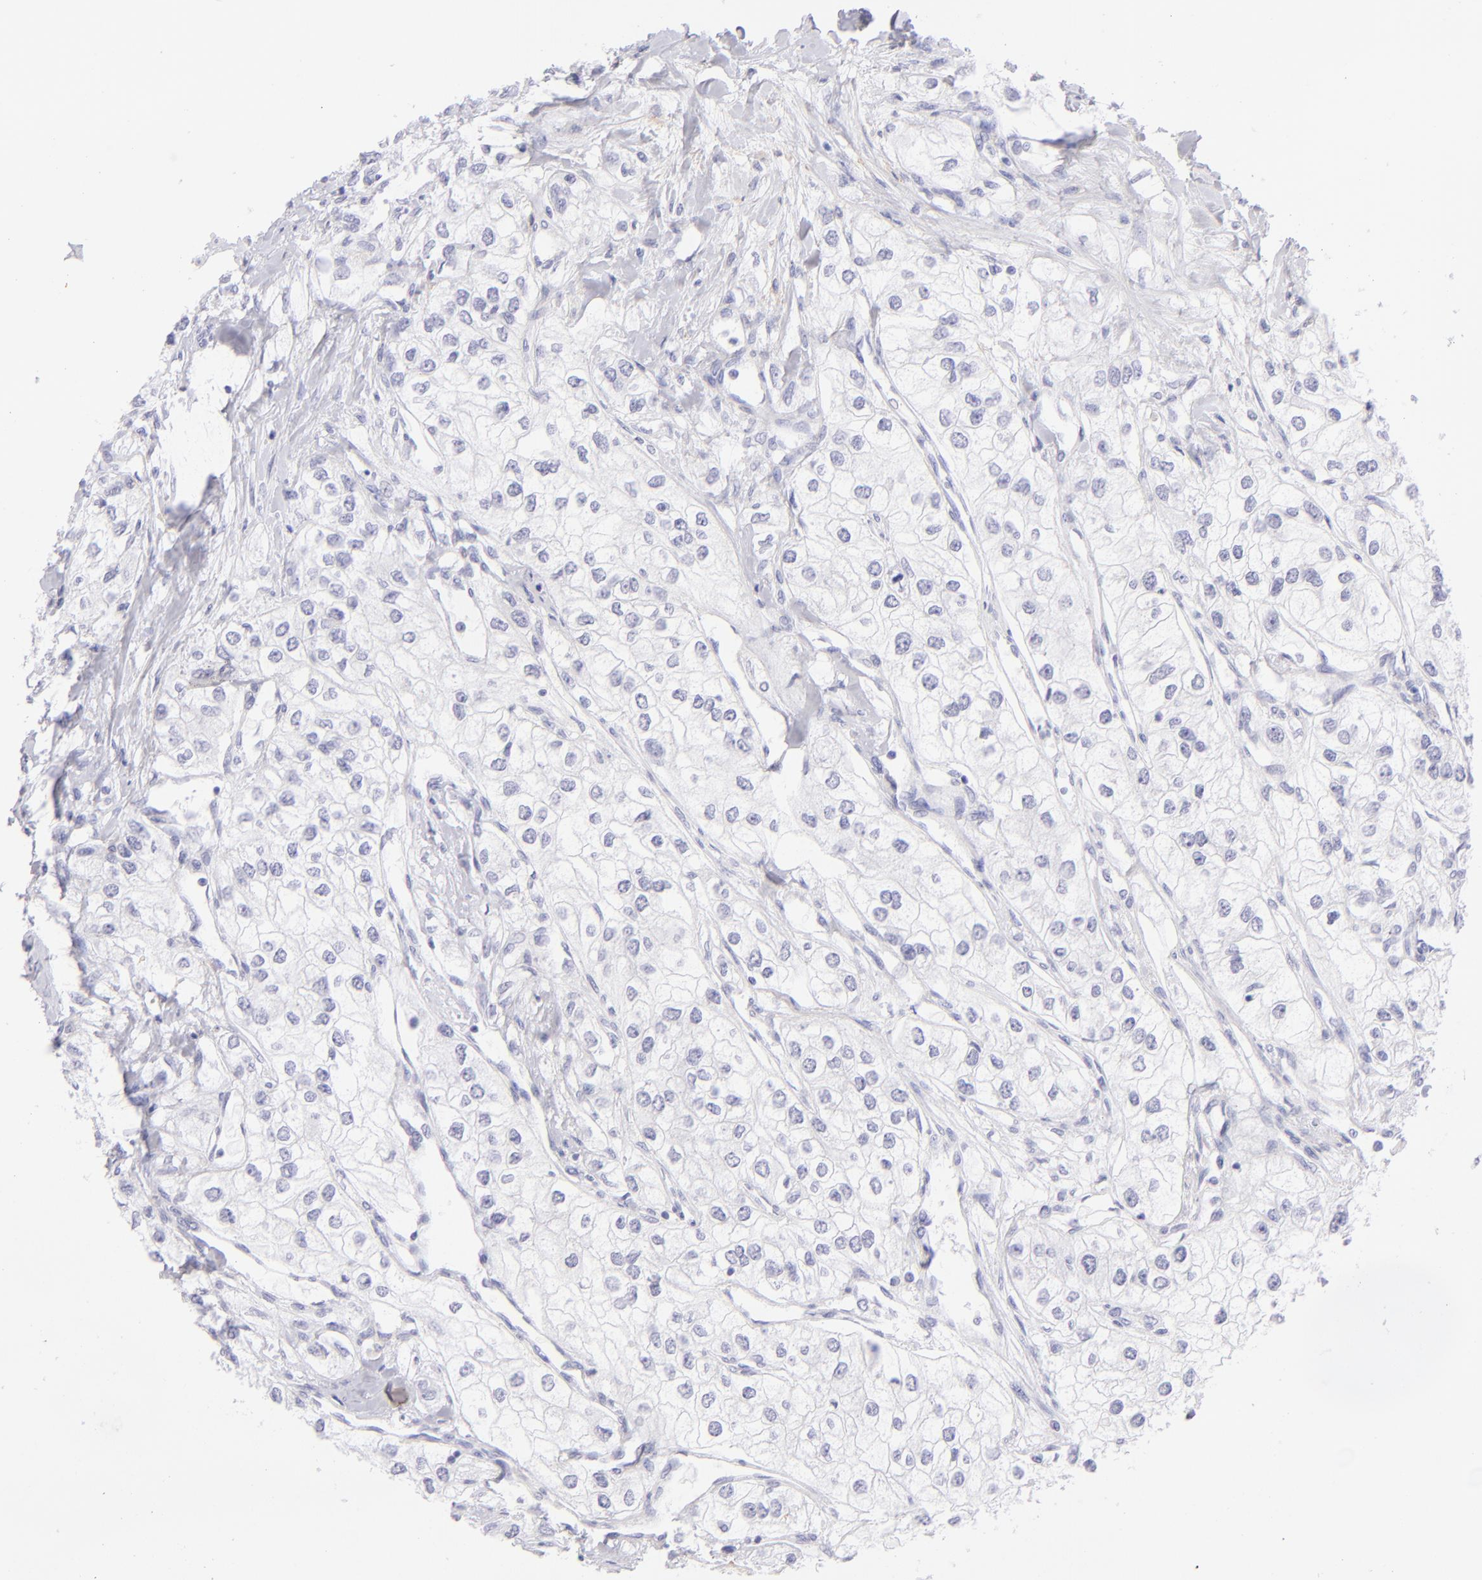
{"staining": {"intensity": "negative", "quantity": "none", "location": "none"}, "tissue": "renal cancer", "cell_type": "Tumor cells", "image_type": "cancer", "snomed": [{"axis": "morphology", "description": "Adenocarcinoma, NOS"}, {"axis": "topography", "description": "Kidney"}], "caption": "This is an IHC photomicrograph of renal cancer. There is no expression in tumor cells.", "gene": "CD72", "patient": {"sex": "male", "age": 57}}